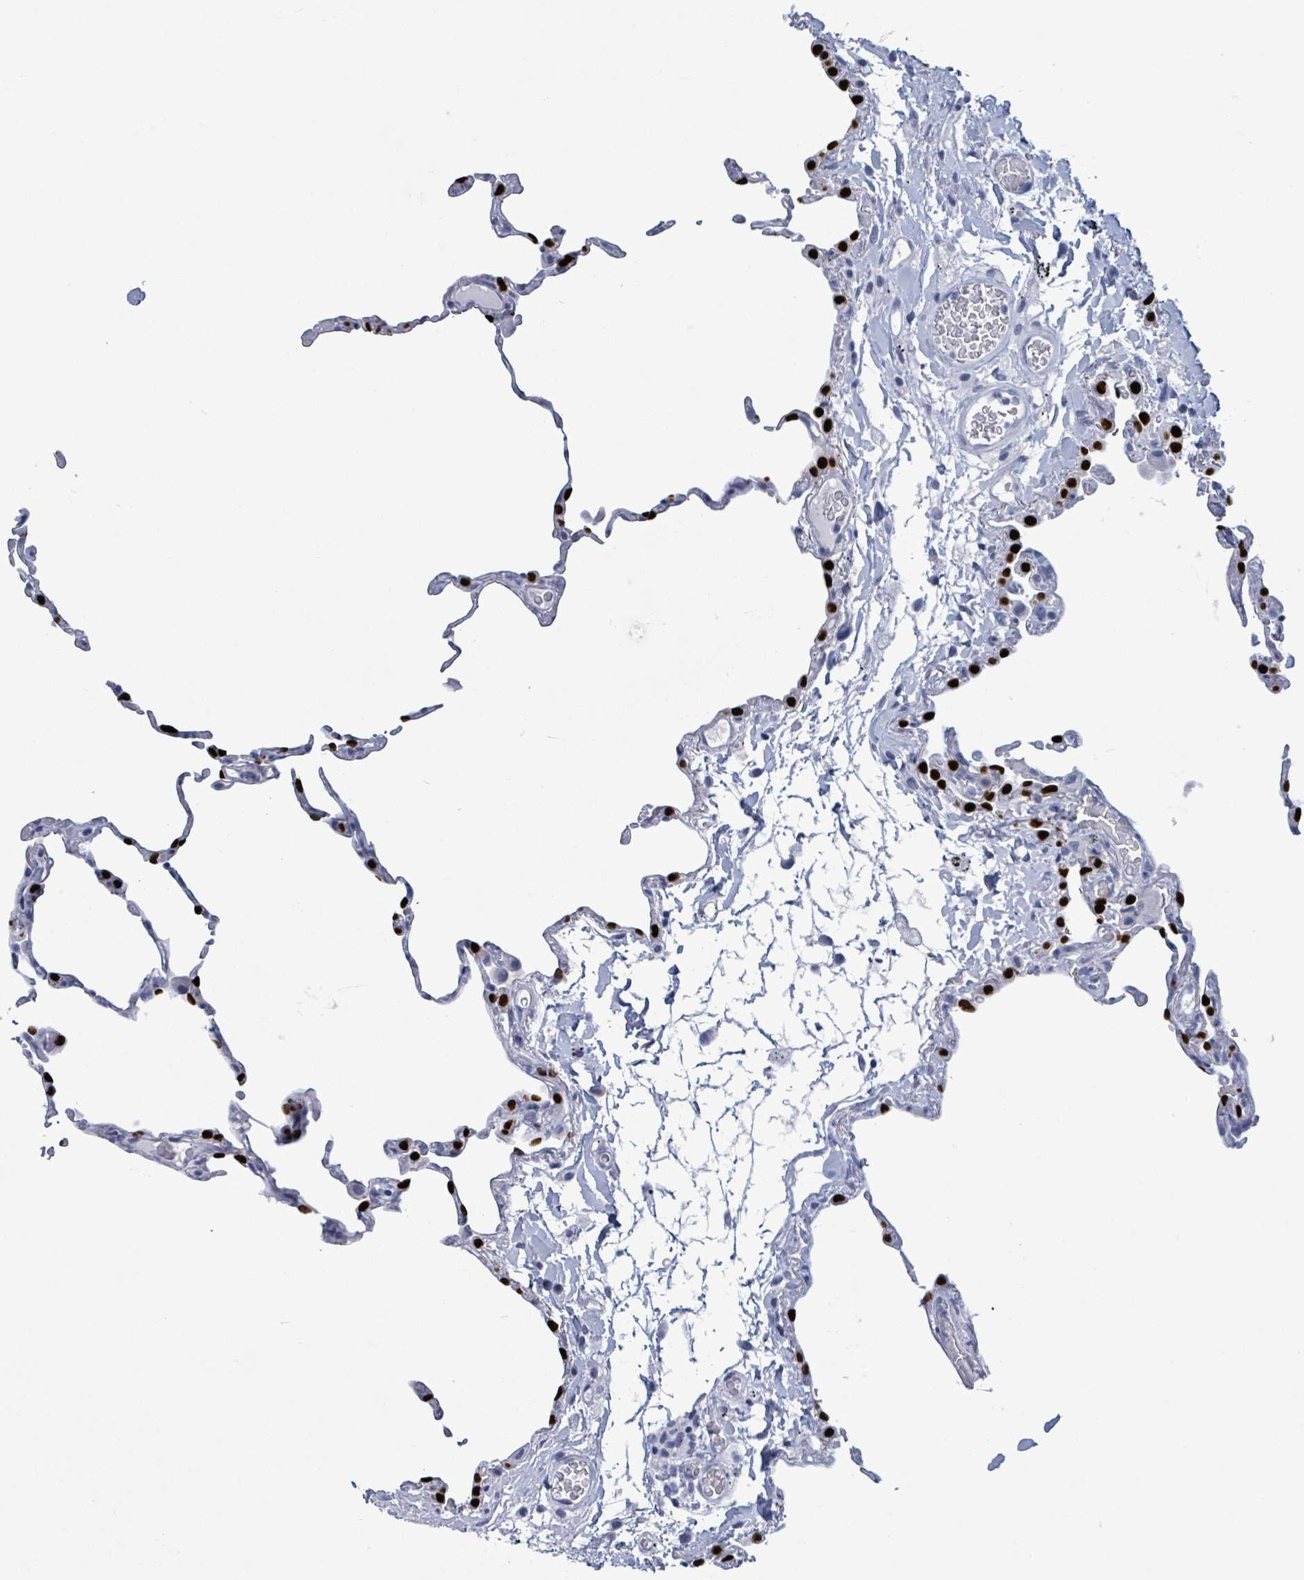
{"staining": {"intensity": "strong", "quantity": "25%-75%", "location": "nuclear"}, "tissue": "lung", "cell_type": "Alveolar cells", "image_type": "normal", "snomed": [{"axis": "morphology", "description": "Normal tissue, NOS"}, {"axis": "topography", "description": "Lung"}], "caption": "Brown immunohistochemical staining in benign human lung displays strong nuclear positivity in approximately 25%-75% of alveolar cells. (DAB (3,3'-diaminobenzidine) = brown stain, brightfield microscopy at high magnification).", "gene": "NKX2", "patient": {"sex": "female", "age": 57}}